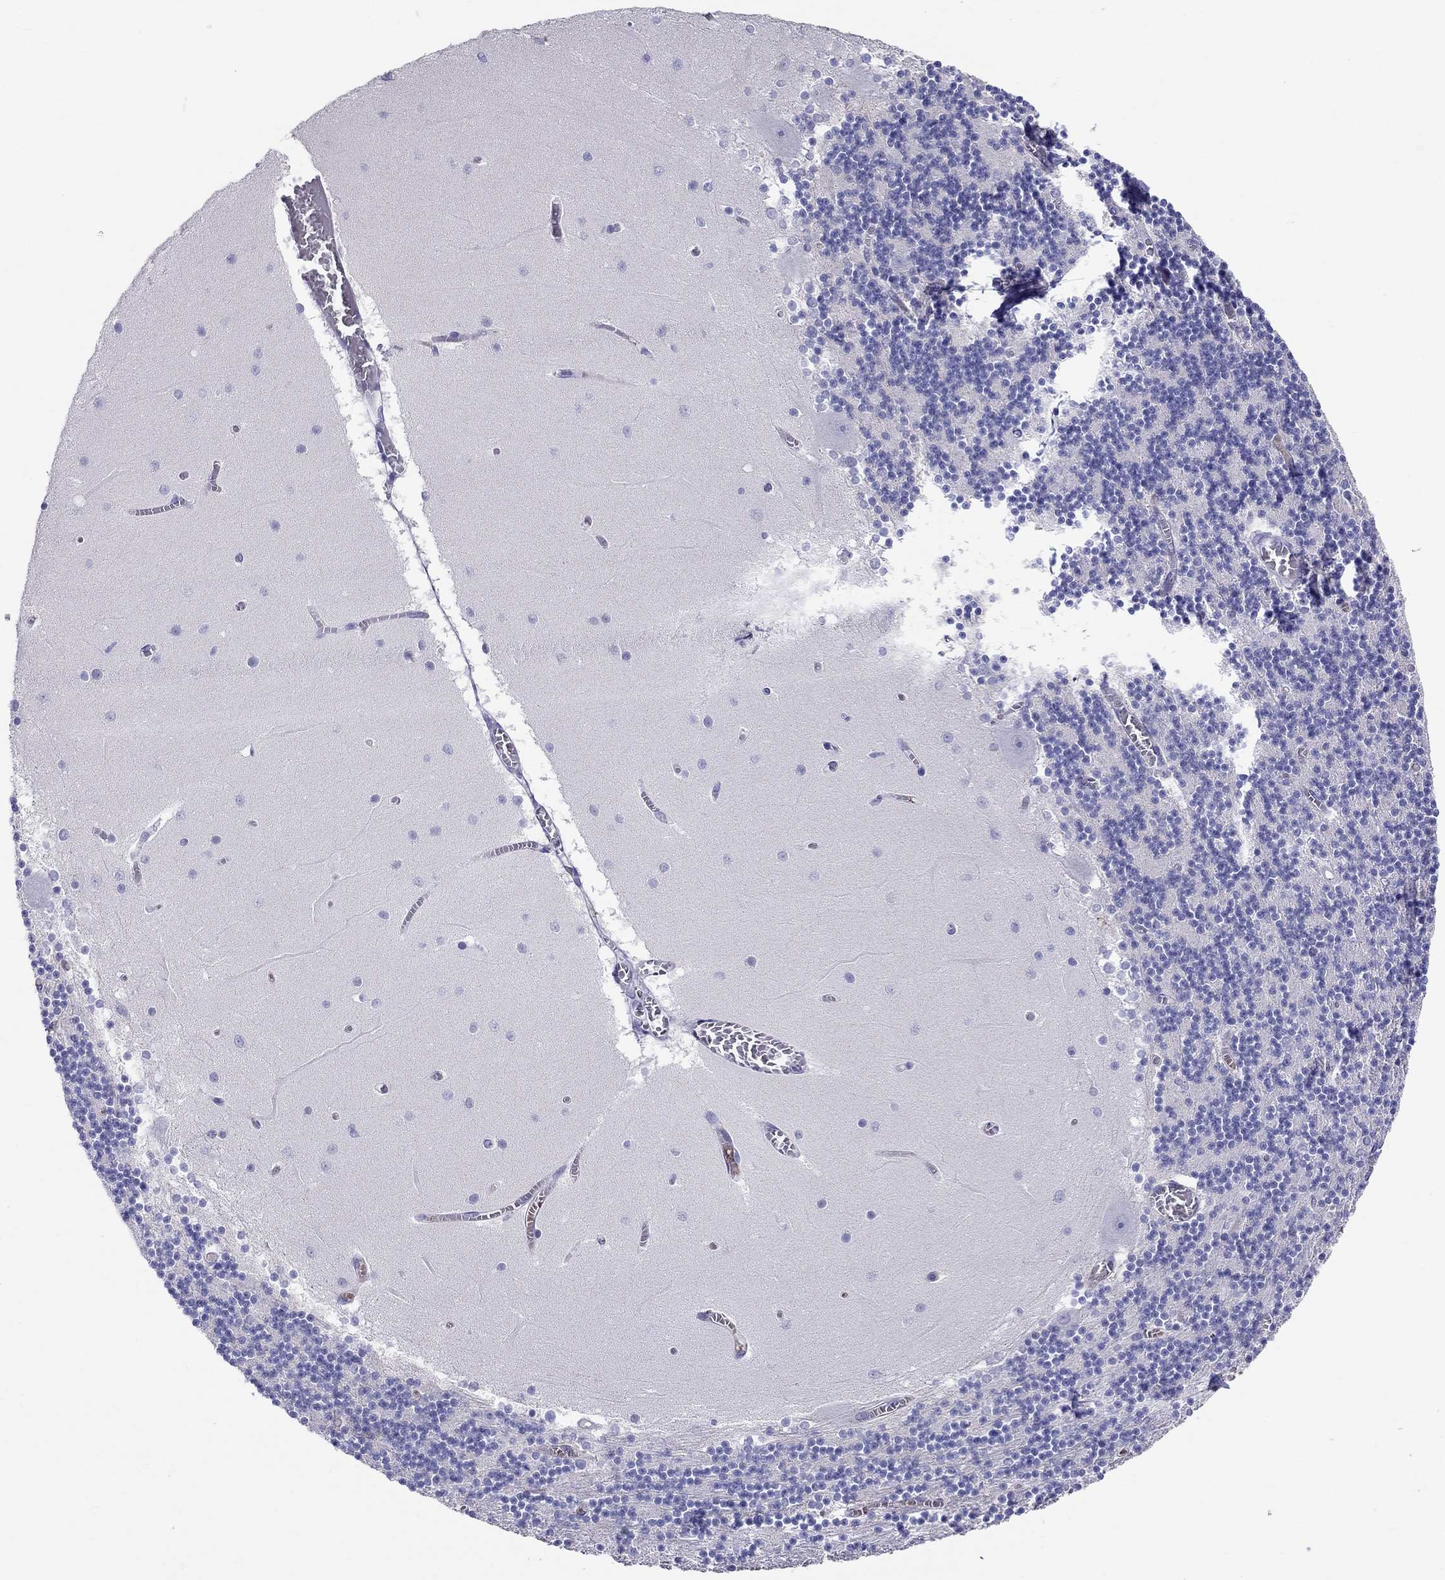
{"staining": {"intensity": "negative", "quantity": "none", "location": "none"}, "tissue": "cerebellum", "cell_type": "Cells in granular layer", "image_type": "normal", "snomed": [{"axis": "morphology", "description": "Normal tissue, NOS"}, {"axis": "topography", "description": "Cerebellum"}], "caption": "High magnification brightfield microscopy of unremarkable cerebellum stained with DAB (brown) and counterstained with hematoxylin (blue): cells in granular layer show no significant expression.", "gene": "DNAAF6", "patient": {"sex": "female", "age": 28}}